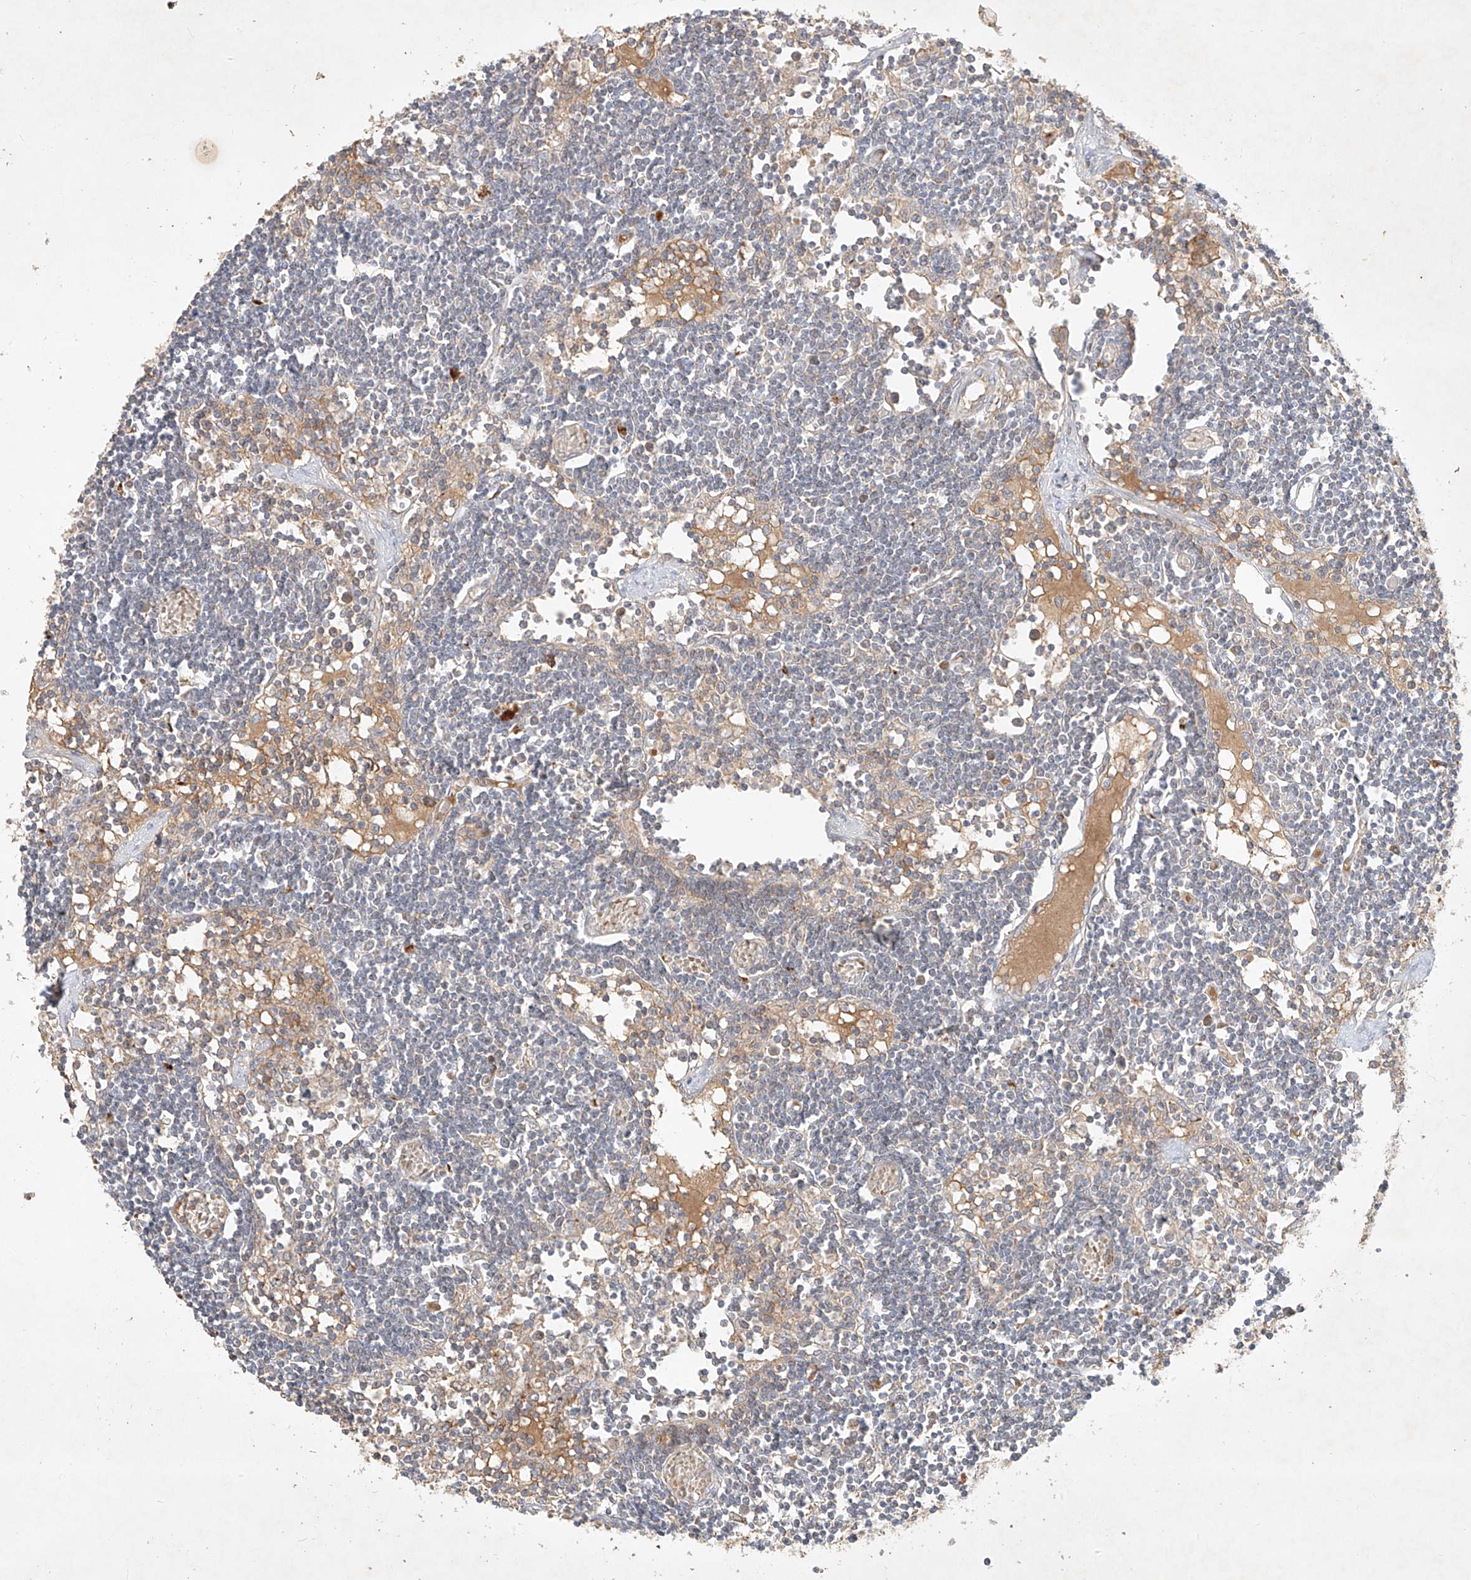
{"staining": {"intensity": "negative", "quantity": "none", "location": "none"}, "tissue": "lymph node", "cell_type": "Germinal center cells", "image_type": "normal", "snomed": [{"axis": "morphology", "description": "Normal tissue, NOS"}, {"axis": "topography", "description": "Lymph node"}], "caption": "Immunohistochemistry (IHC) of benign human lymph node displays no staining in germinal center cells.", "gene": "KPNA7", "patient": {"sex": "female", "age": 11}}